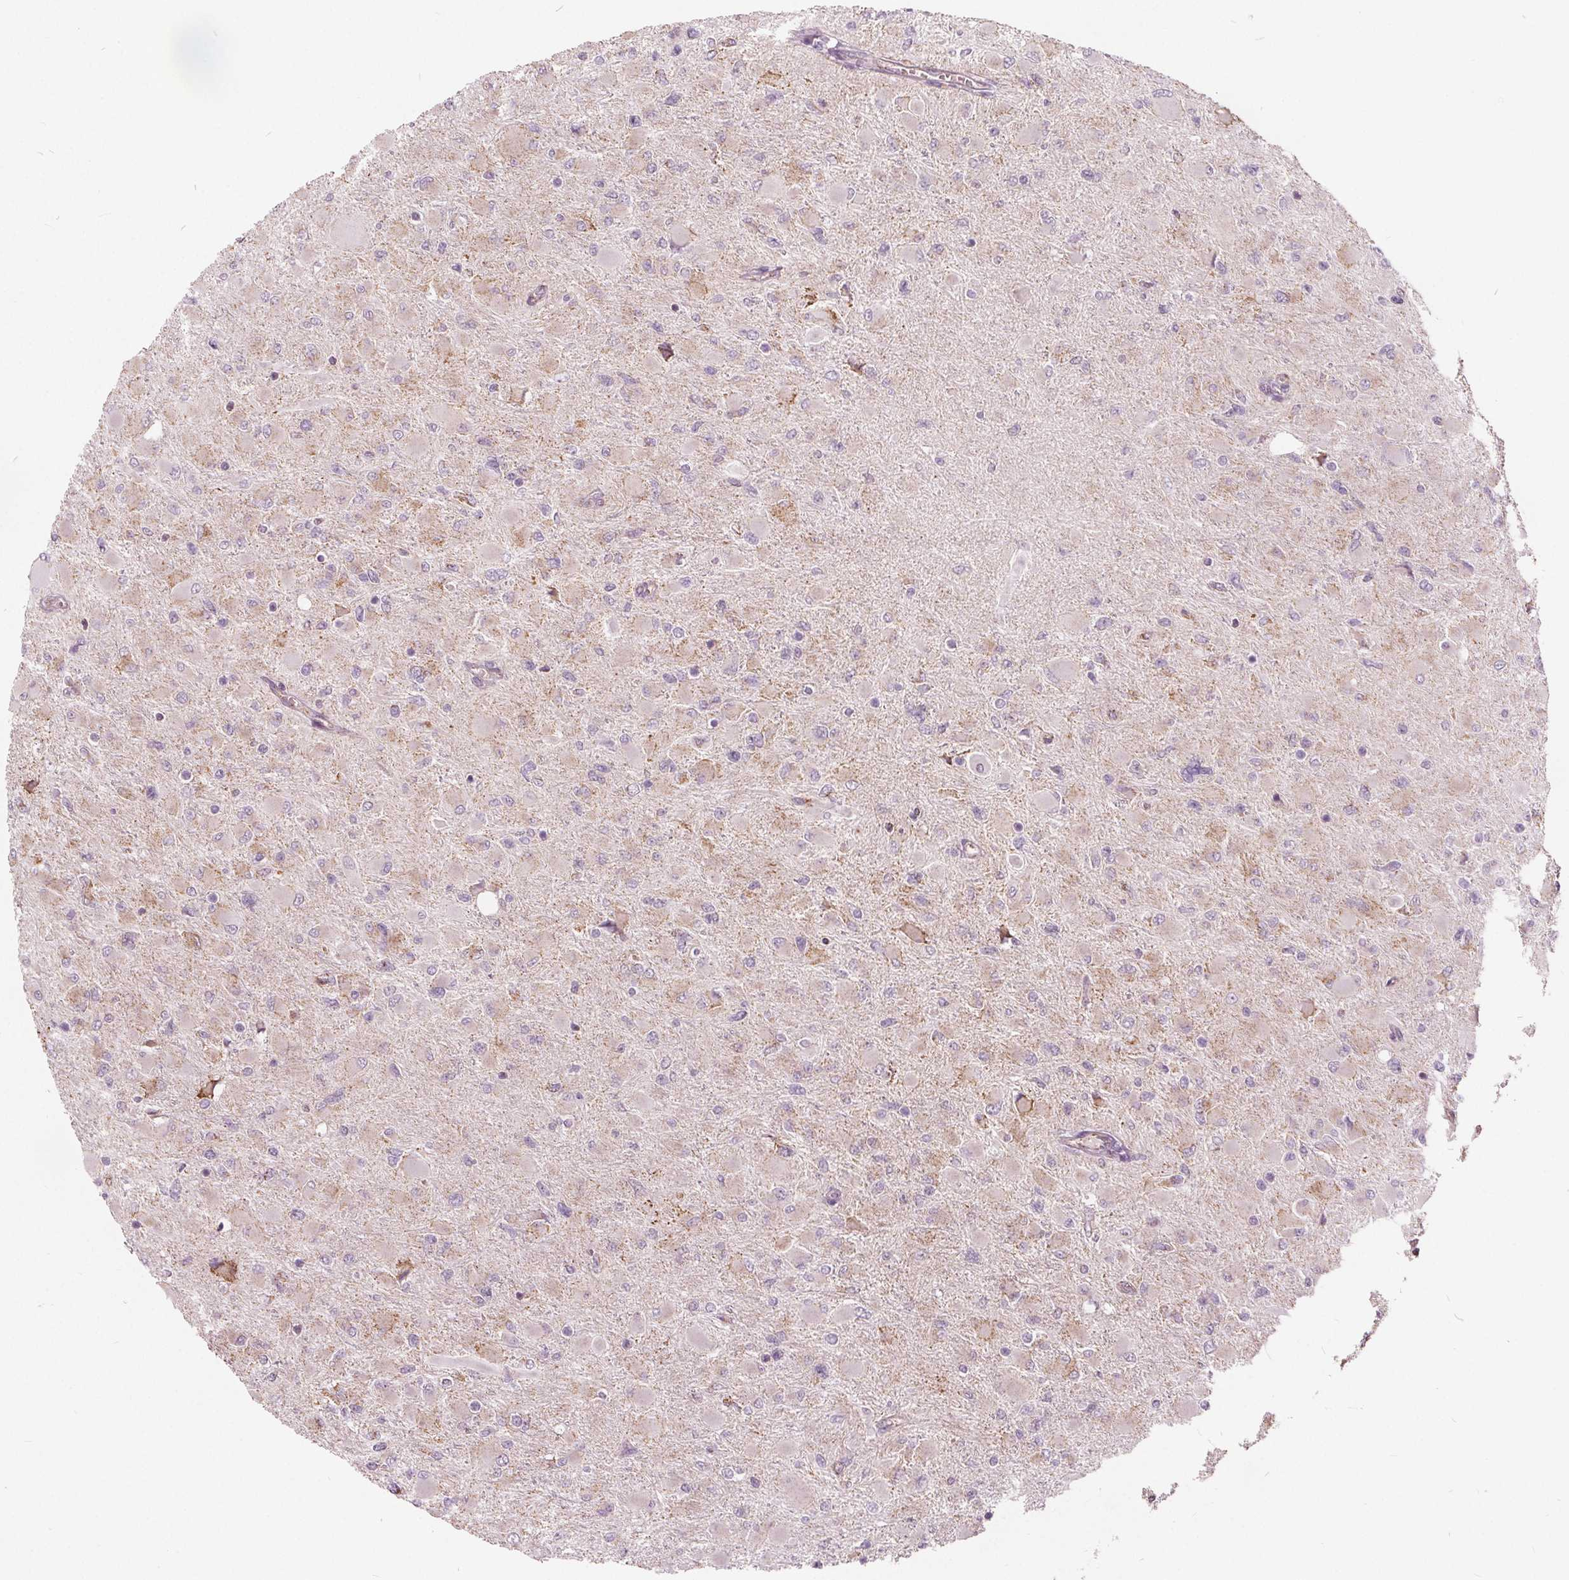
{"staining": {"intensity": "negative", "quantity": "none", "location": "none"}, "tissue": "glioma", "cell_type": "Tumor cells", "image_type": "cancer", "snomed": [{"axis": "morphology", "description": "Glioma, malignant, High grade"}, {"axis": "topography", "description": "Cerebral cortex"}], "caption": "There is no significant positivity in tumor cells of malignant glioma (high-grade).", "gene": "ECI2", "patient": {"sex": "female", "age": 36}}